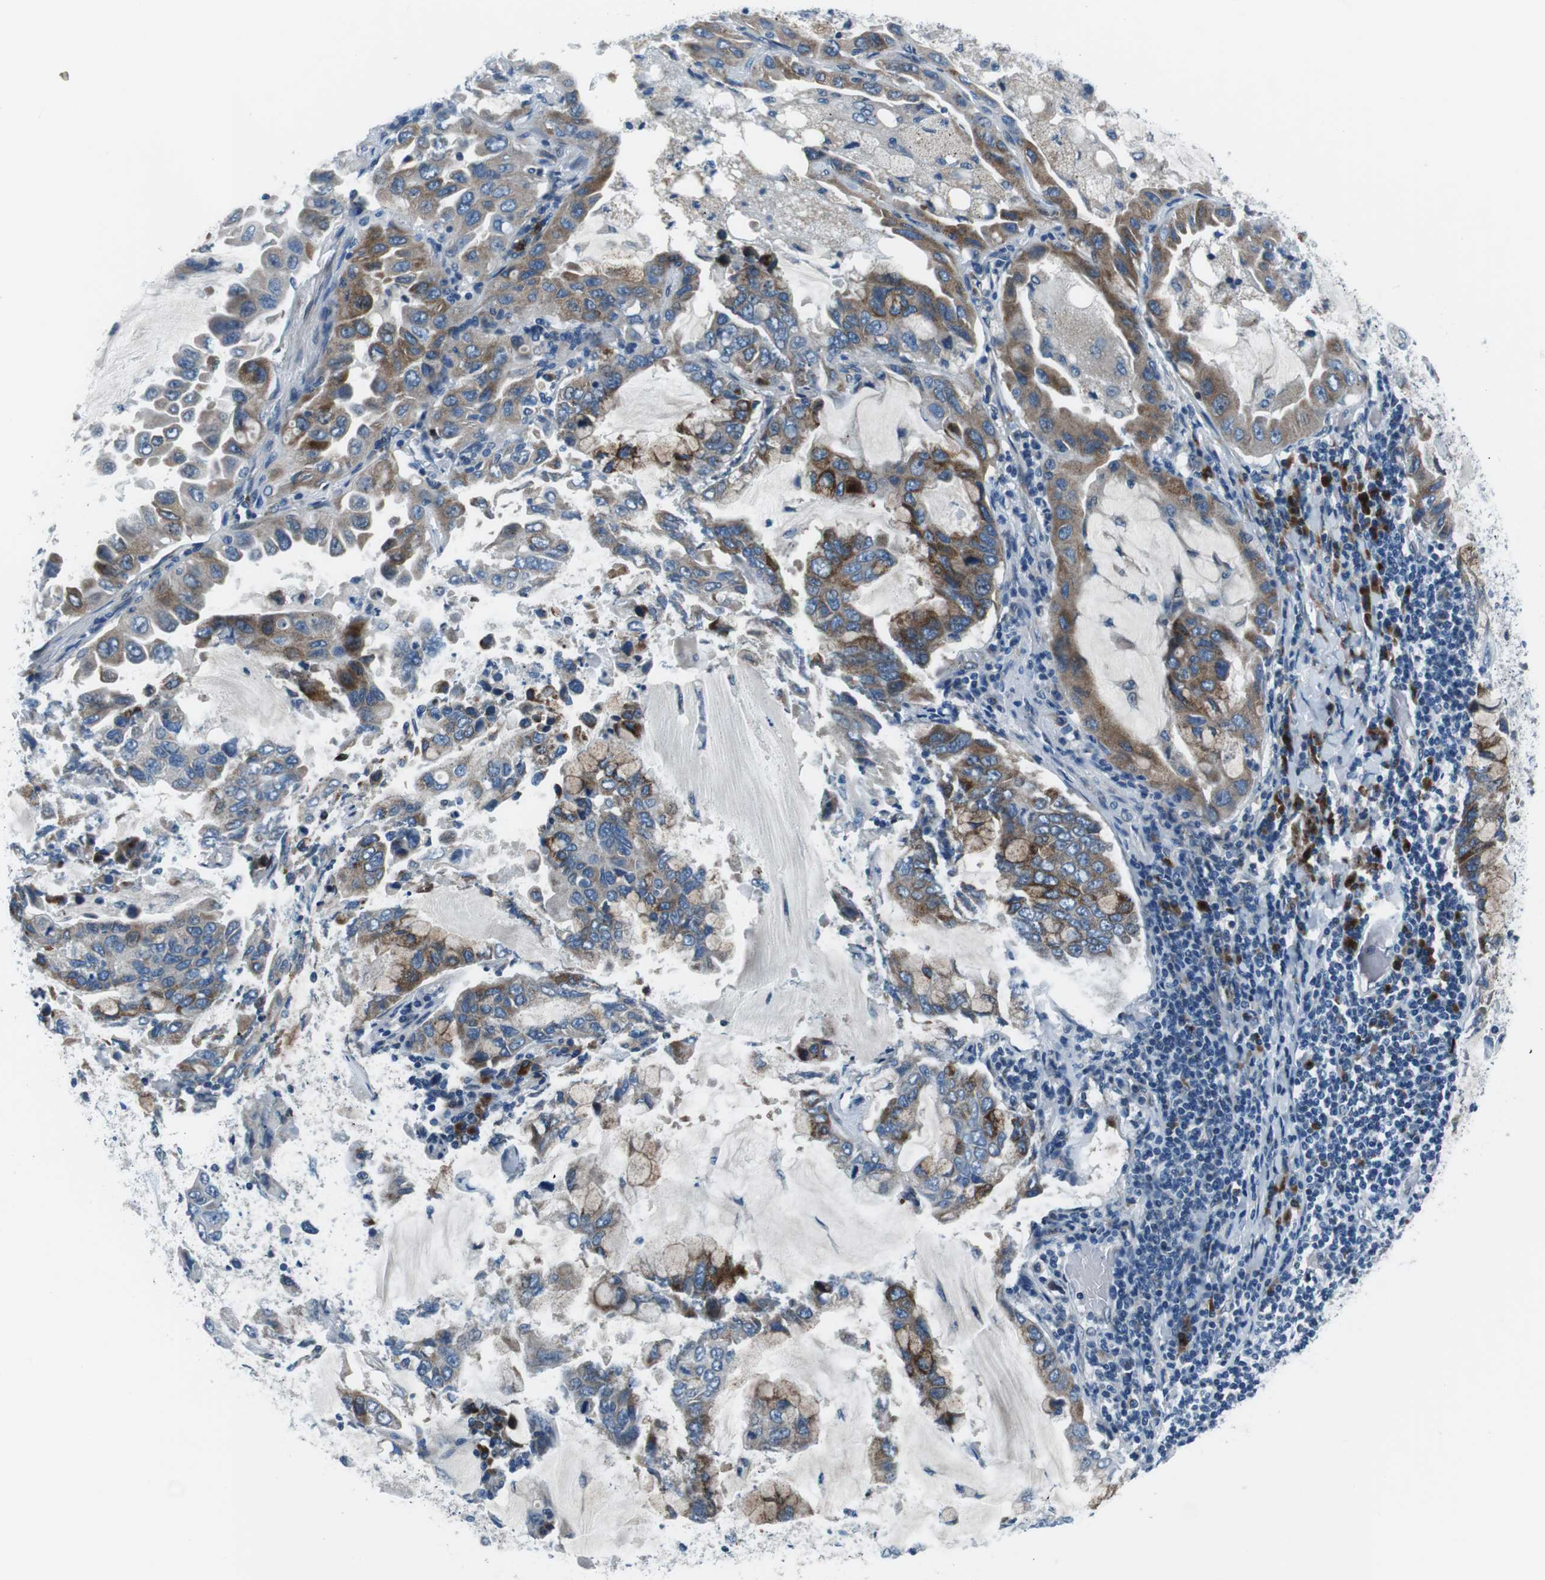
{"staining": {"intensity": "moderate", "quantity": "25%-75%", "location": "cytoplasmic/membranous"}, "tissue": "lung cancer", "cell_type": "Tumor cells", "image_type": "cancer", "snomed": [{"axis": "morphology", "description": "Adenocarcinoma, NOS"}, {"axis": "topography", "description": "Lung"}], "caption": "Brown immunohistochemical staining in human lung cancer displays moderate cytoplasmic/membranous expression in approximately 25%-75% of tumor cells.", "gene": "NUCB2", "patient": {"sex": "male", "age": 64}}